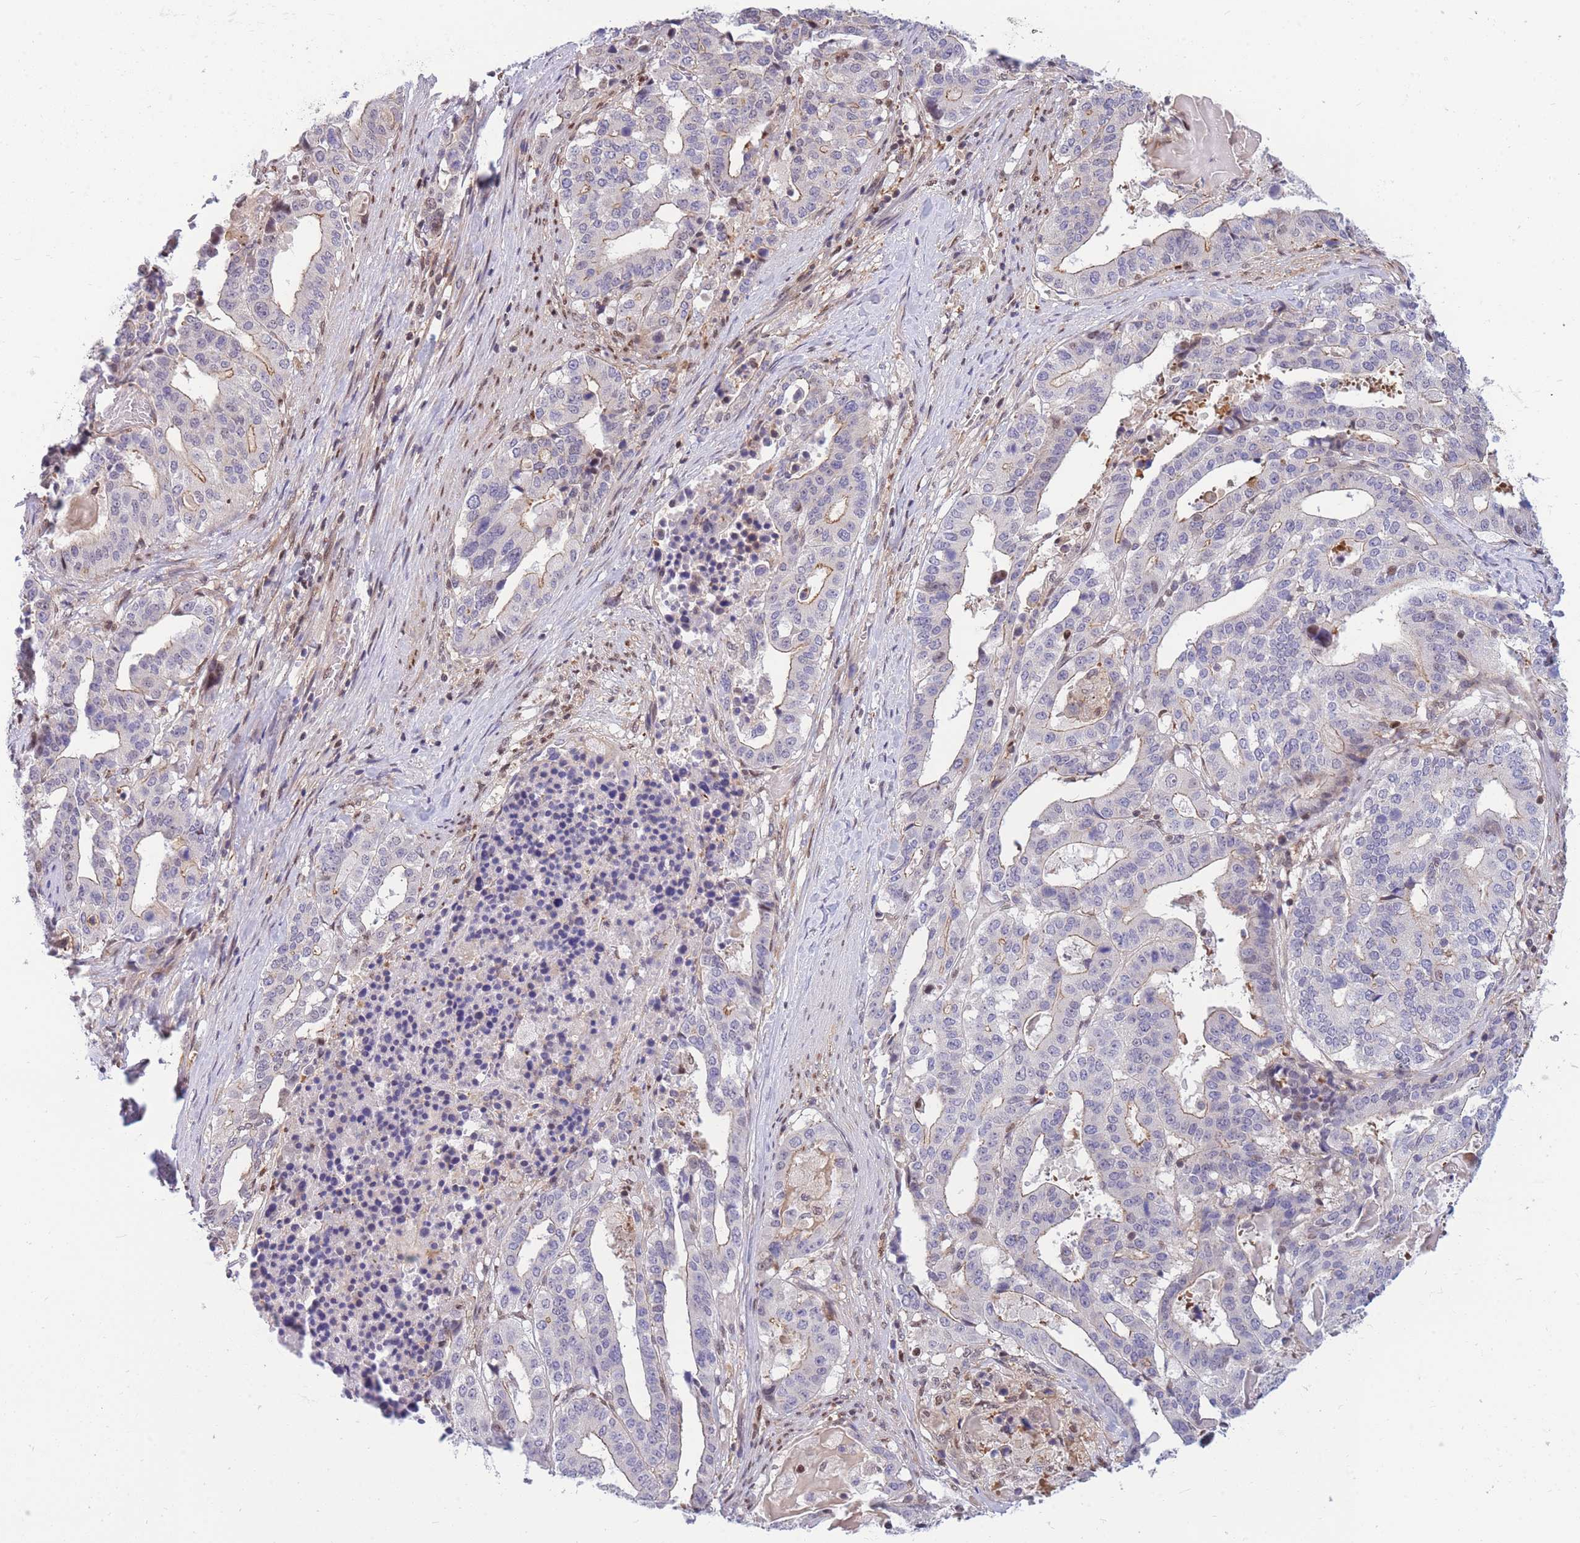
{"staining": {"intensity": "weak", "quantity": "25%-75%", "location": "cytoplasmic/membranous"}, "tissue": "stomach cancer", "cell_type": "Tumor cells", "image_type": "cancer", "snomed": [{"axis": "morphology", "description": "Adenocarcinoma, NOS"}, {"axis": "topography", "description": "Stomach"}], "caption": "Stomach cancer (adenocarcinoma) stained for a protein (brown) exhibits weak cytoplasmic/membranous positive positivity in approximately 25%-75% of tumor cells.", "gene": "CRACD", "patient": {"sex": "male", "age": 48}}